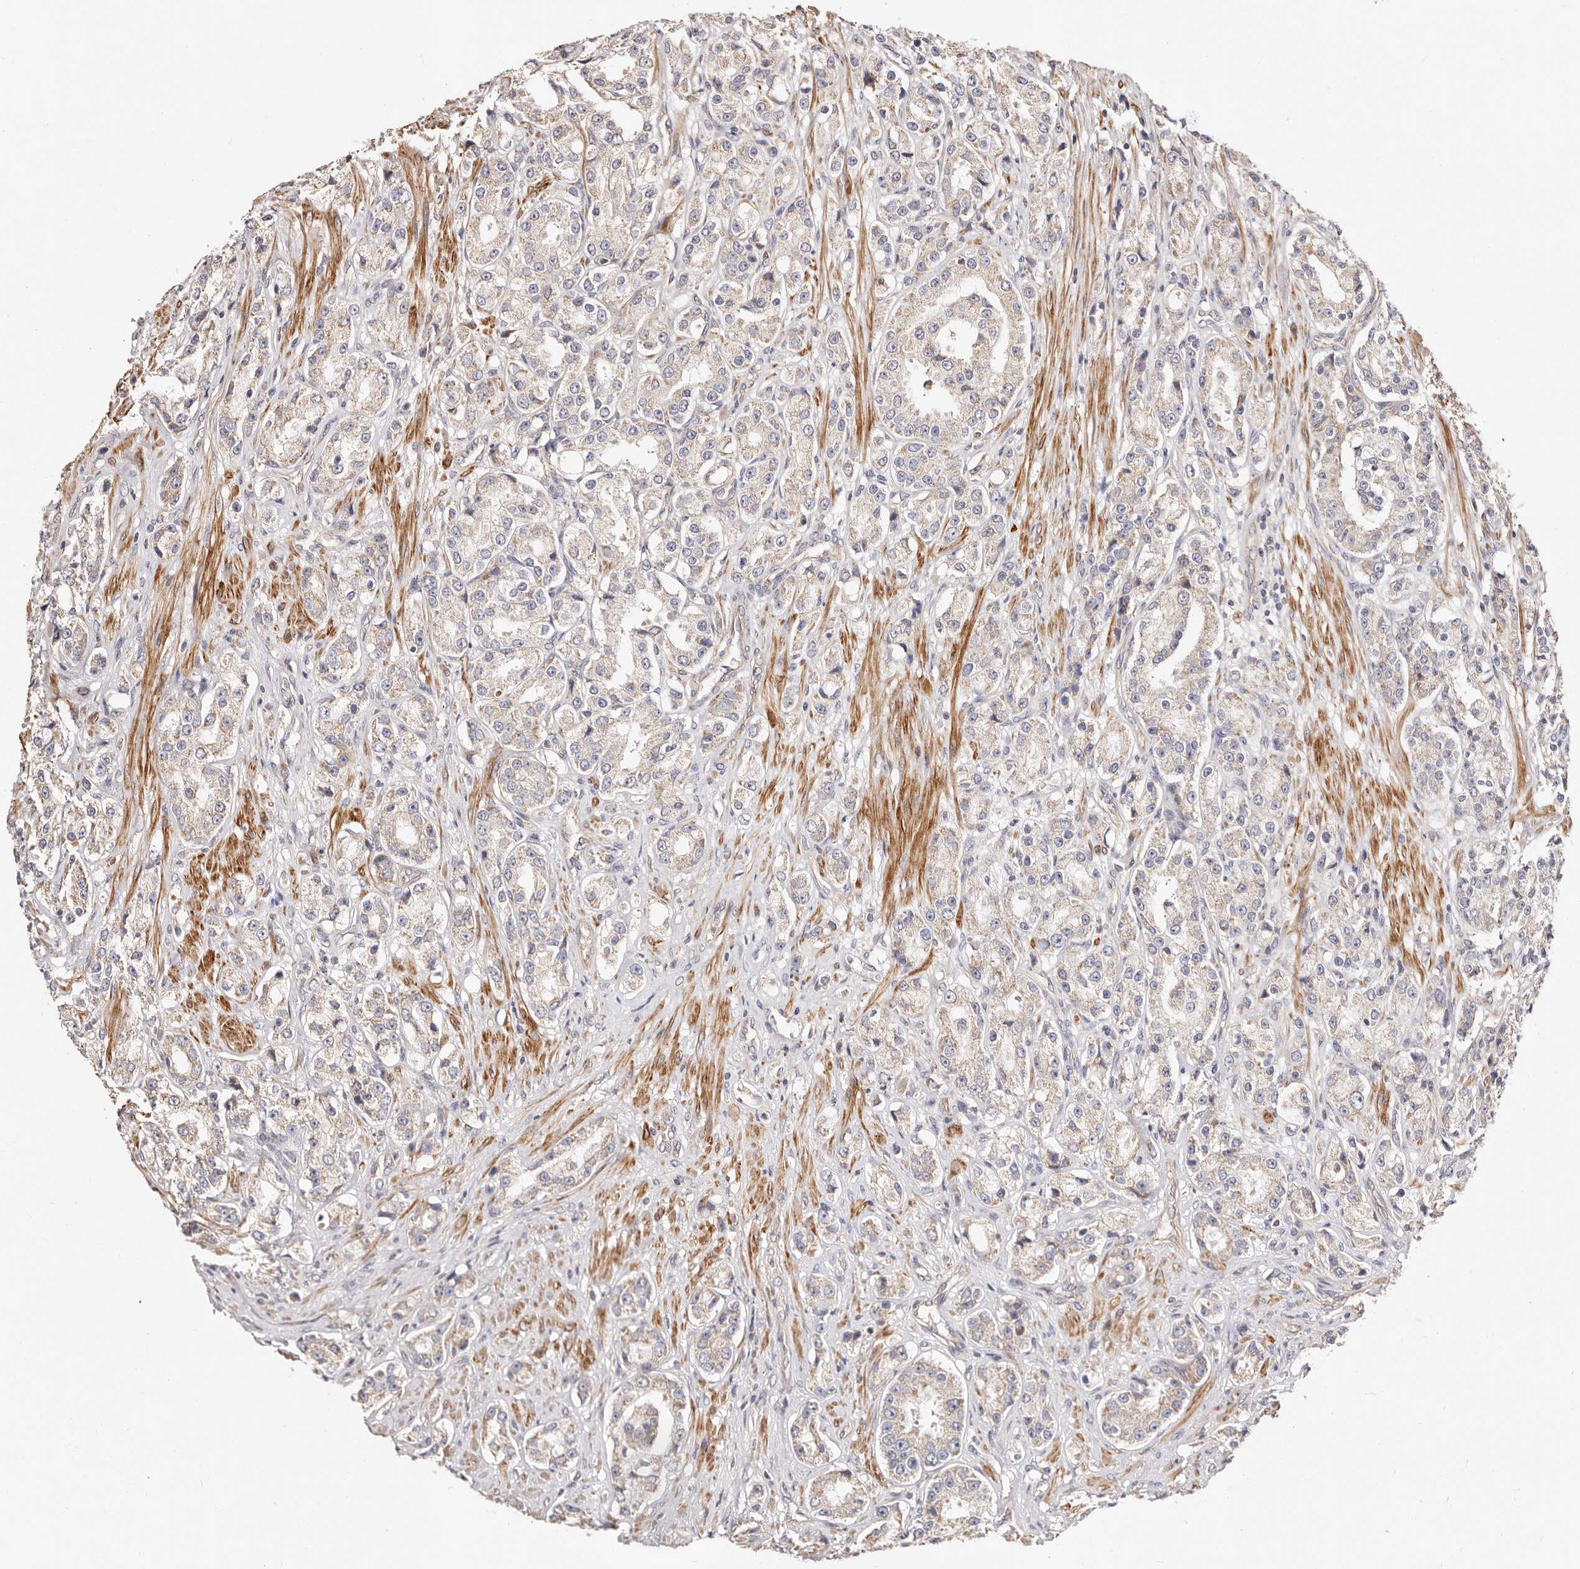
{"staining": {"intensity": "weak", "quantity": "25%-75%", "location": "cytoplasmic/membranous"}, "tissue": "prostate cancer", "cell_type": "Tumor cells", "image_type": "cancer", "snomed": [{"axis": "morphology", "description": "Adenocarcinoma, High grade"}, {"axis": "topography", "description": "Prostate"}], "caption": "Immunohistochemistry (IHC) (DAB (3,3'-diaminobenzidine)) staining of human adenocarcinoma (high-grade) (prostate) reveals weak cytoplasmic/membranous protein expression in approximately 25%-75% of tumor cells. Using DAB (3,3'-diaminobenzidine) (brown) and hematoxylin (blue) stains, captured at high magnification using brightfield microscopy.", "gene": "MAPK1", "patient": {"sex": "male", "age": 60}}